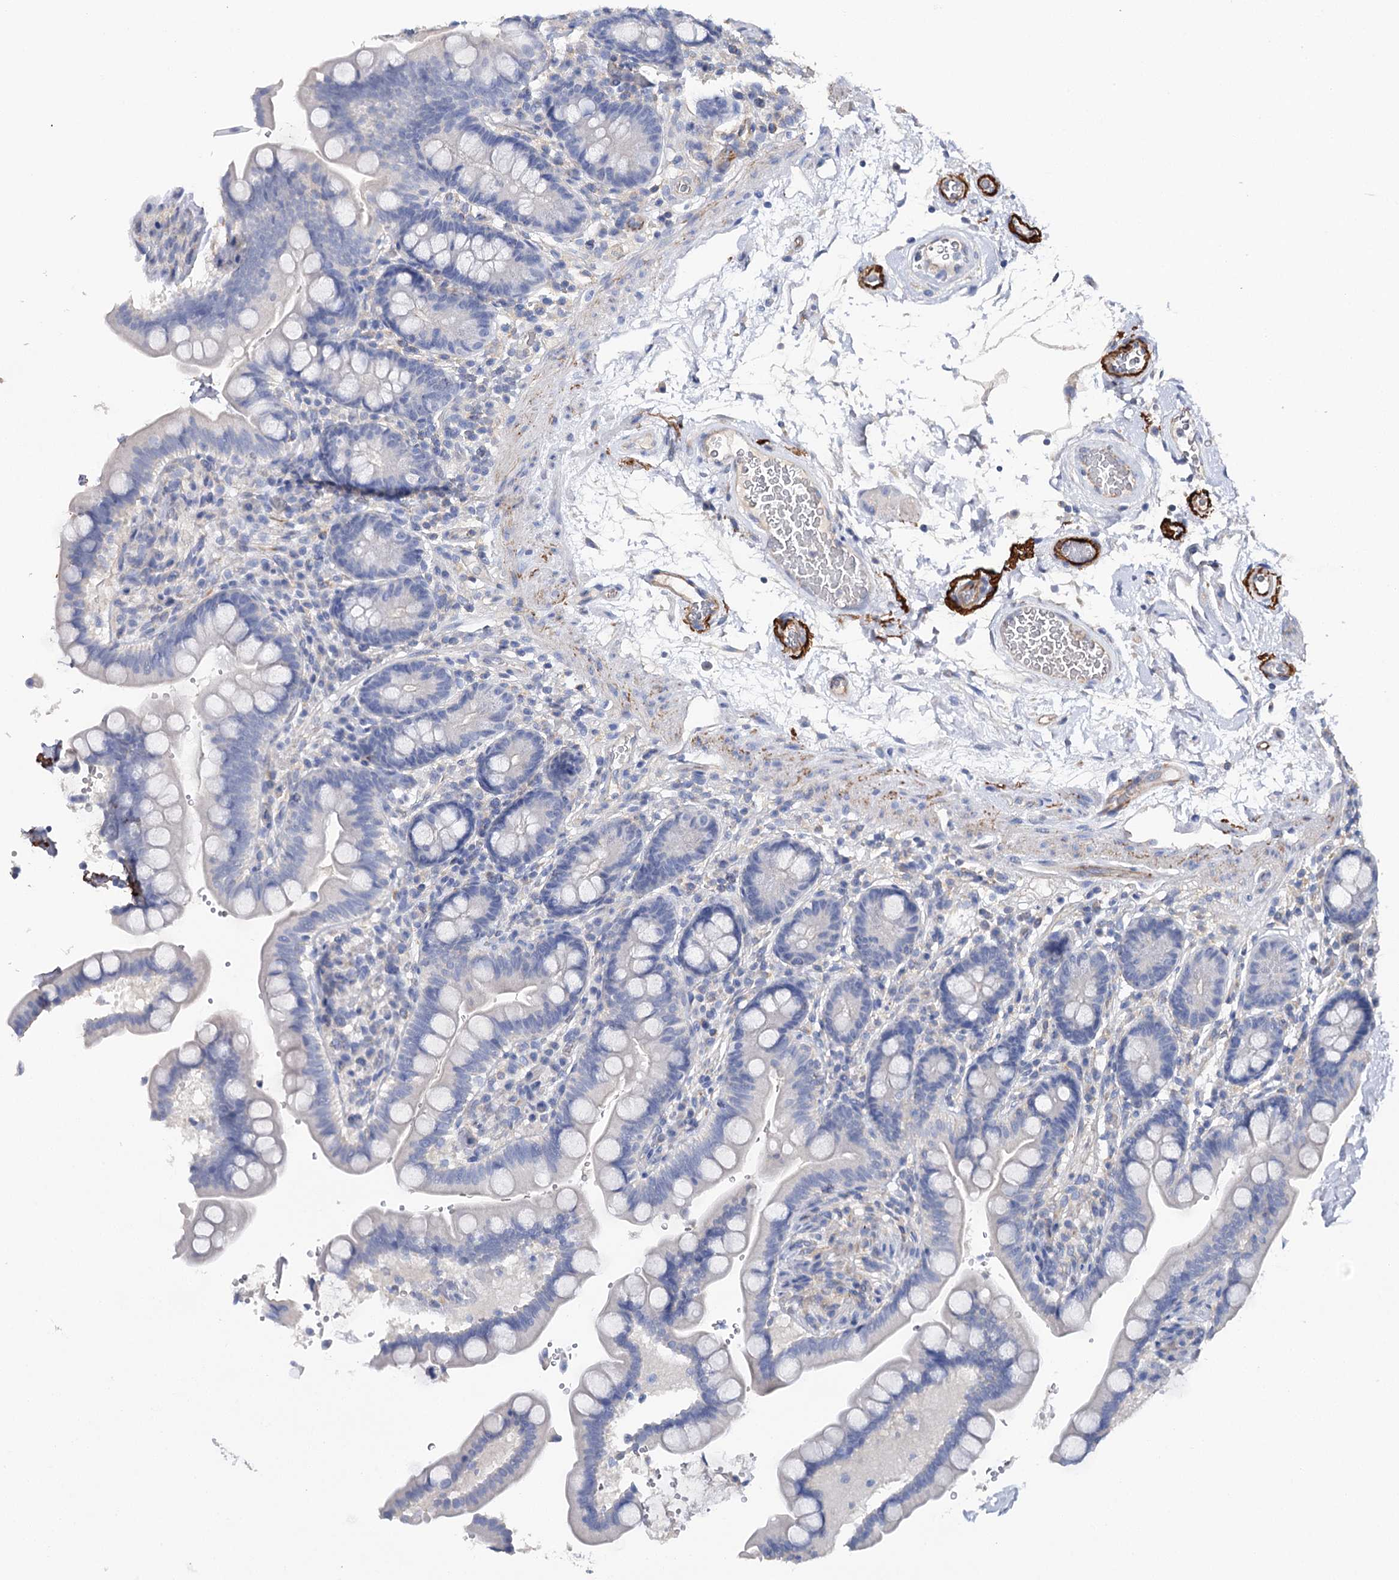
{"staining": {"intensity": "strong", "quantity": "25%-75%", "location": "cytoplasmic/membranous"}, "tissue": "colon", "cell_type": "Endothelial cells", "image_type": "normal", "snomed": [{"axis": "morphology", "description": "Normal tissue, NOS"}, {"axis": "topography", "description": "Smooth muscle"}, {"axis": "topography", "description": "Colon"}], "caption": "Approximately 25%-75% of endothelial cells in unremarkable human colon exhibit strong cytoplasmic/membranous protein expression as visualized by brown immunohistochemical staining.", "gene": "EPYC", "patient": {"sex": "male", "age": 73}}